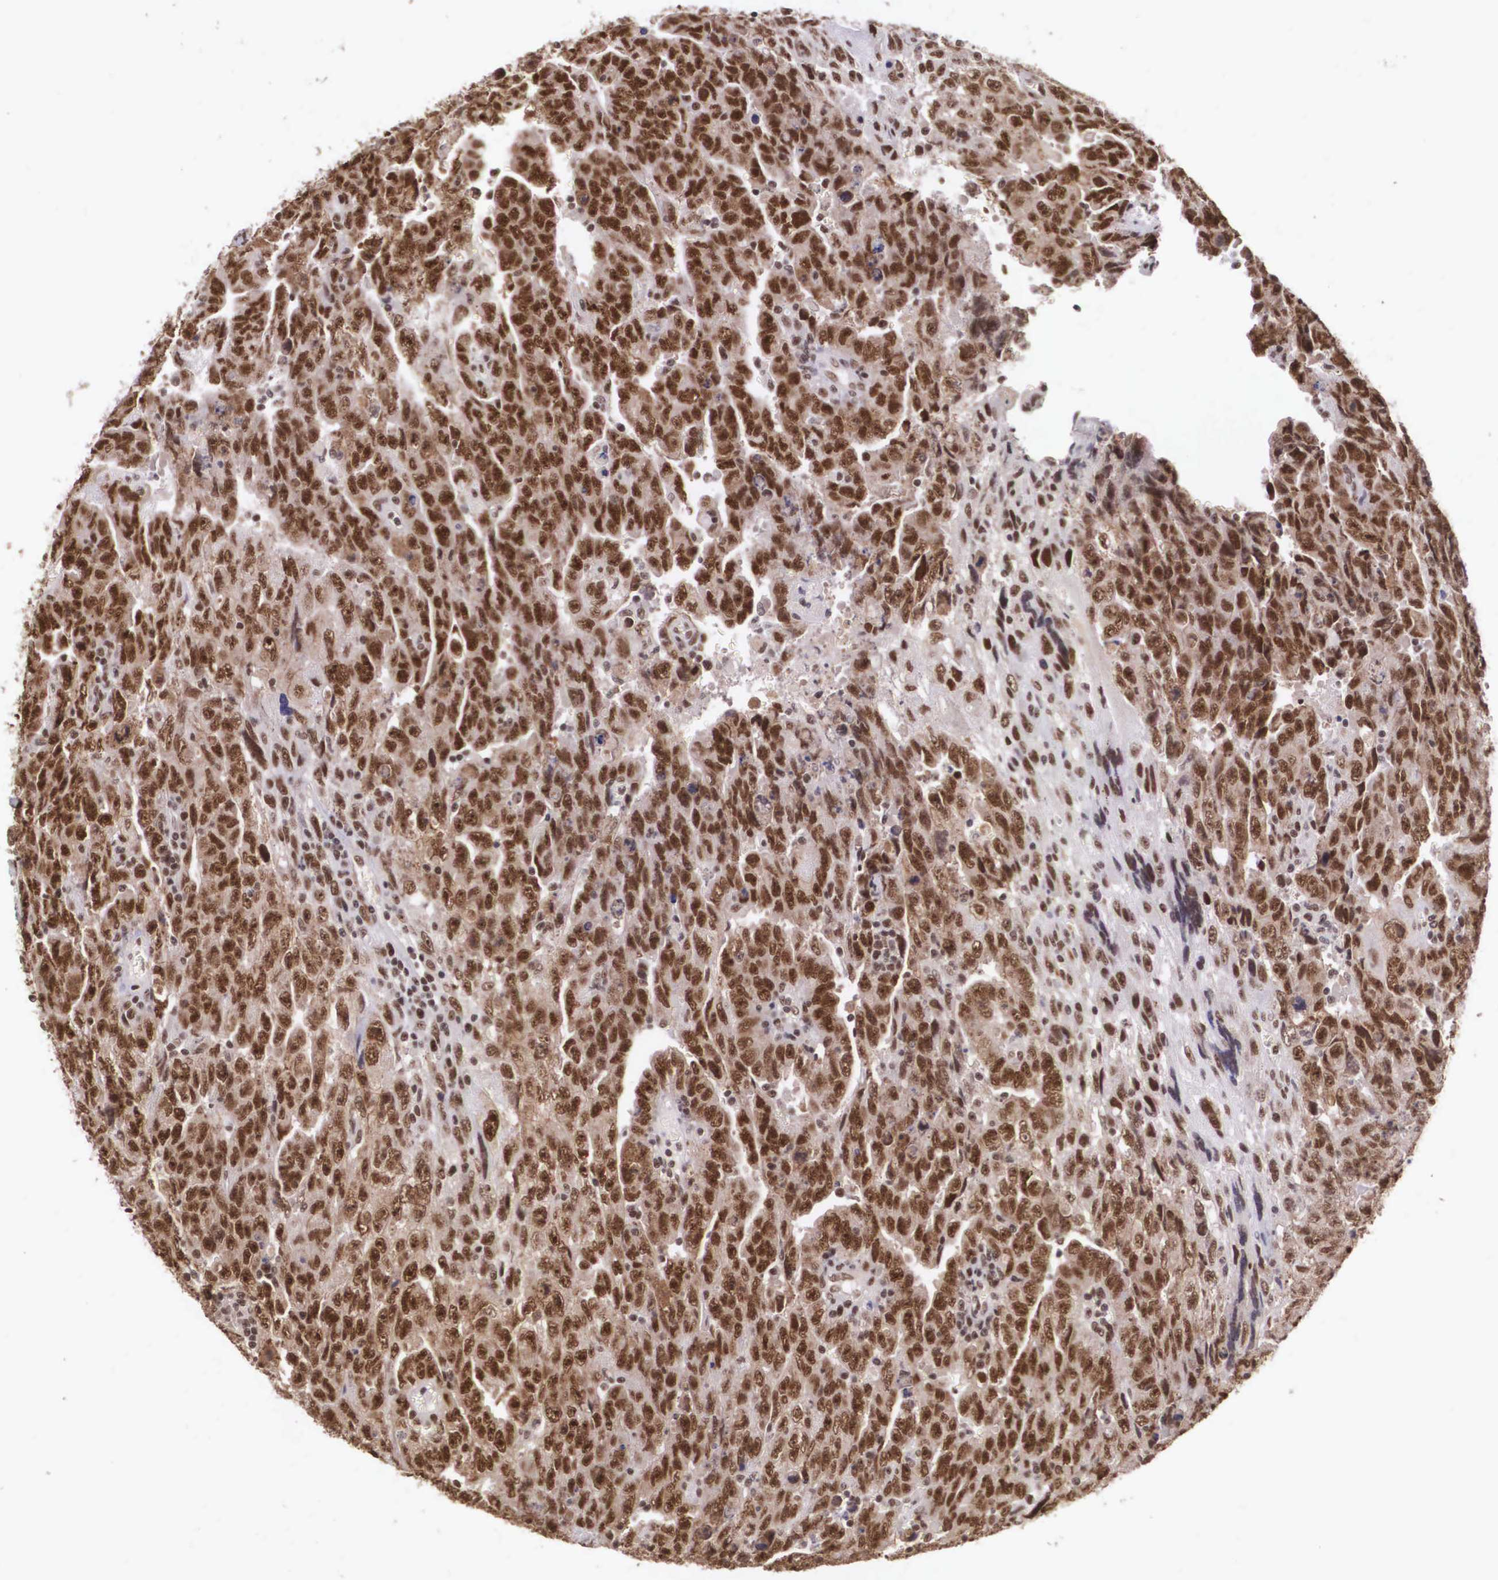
{"staining": {"intensity": "strong", "quantity": ">75%", "location": "cytoplasmic/membranous,nuclear"}, "tissue": "testis cancer", "cell_type": "Tumor cells", "image_type": "cancer", "snomed": [{"axis": "morphology", "description": "Carcinoma, Embryonal, NOS"}, {"axis": "topography", "description": "Testis"}], "caption": "Protein staining exhibits strong cytoplasmic/membranous and nuclear positivity in about >75% of tumor cells in embryonal carcinoma (testis).", "gene": "POLR2F", "patient": {"sex": "male", "age": 28}}